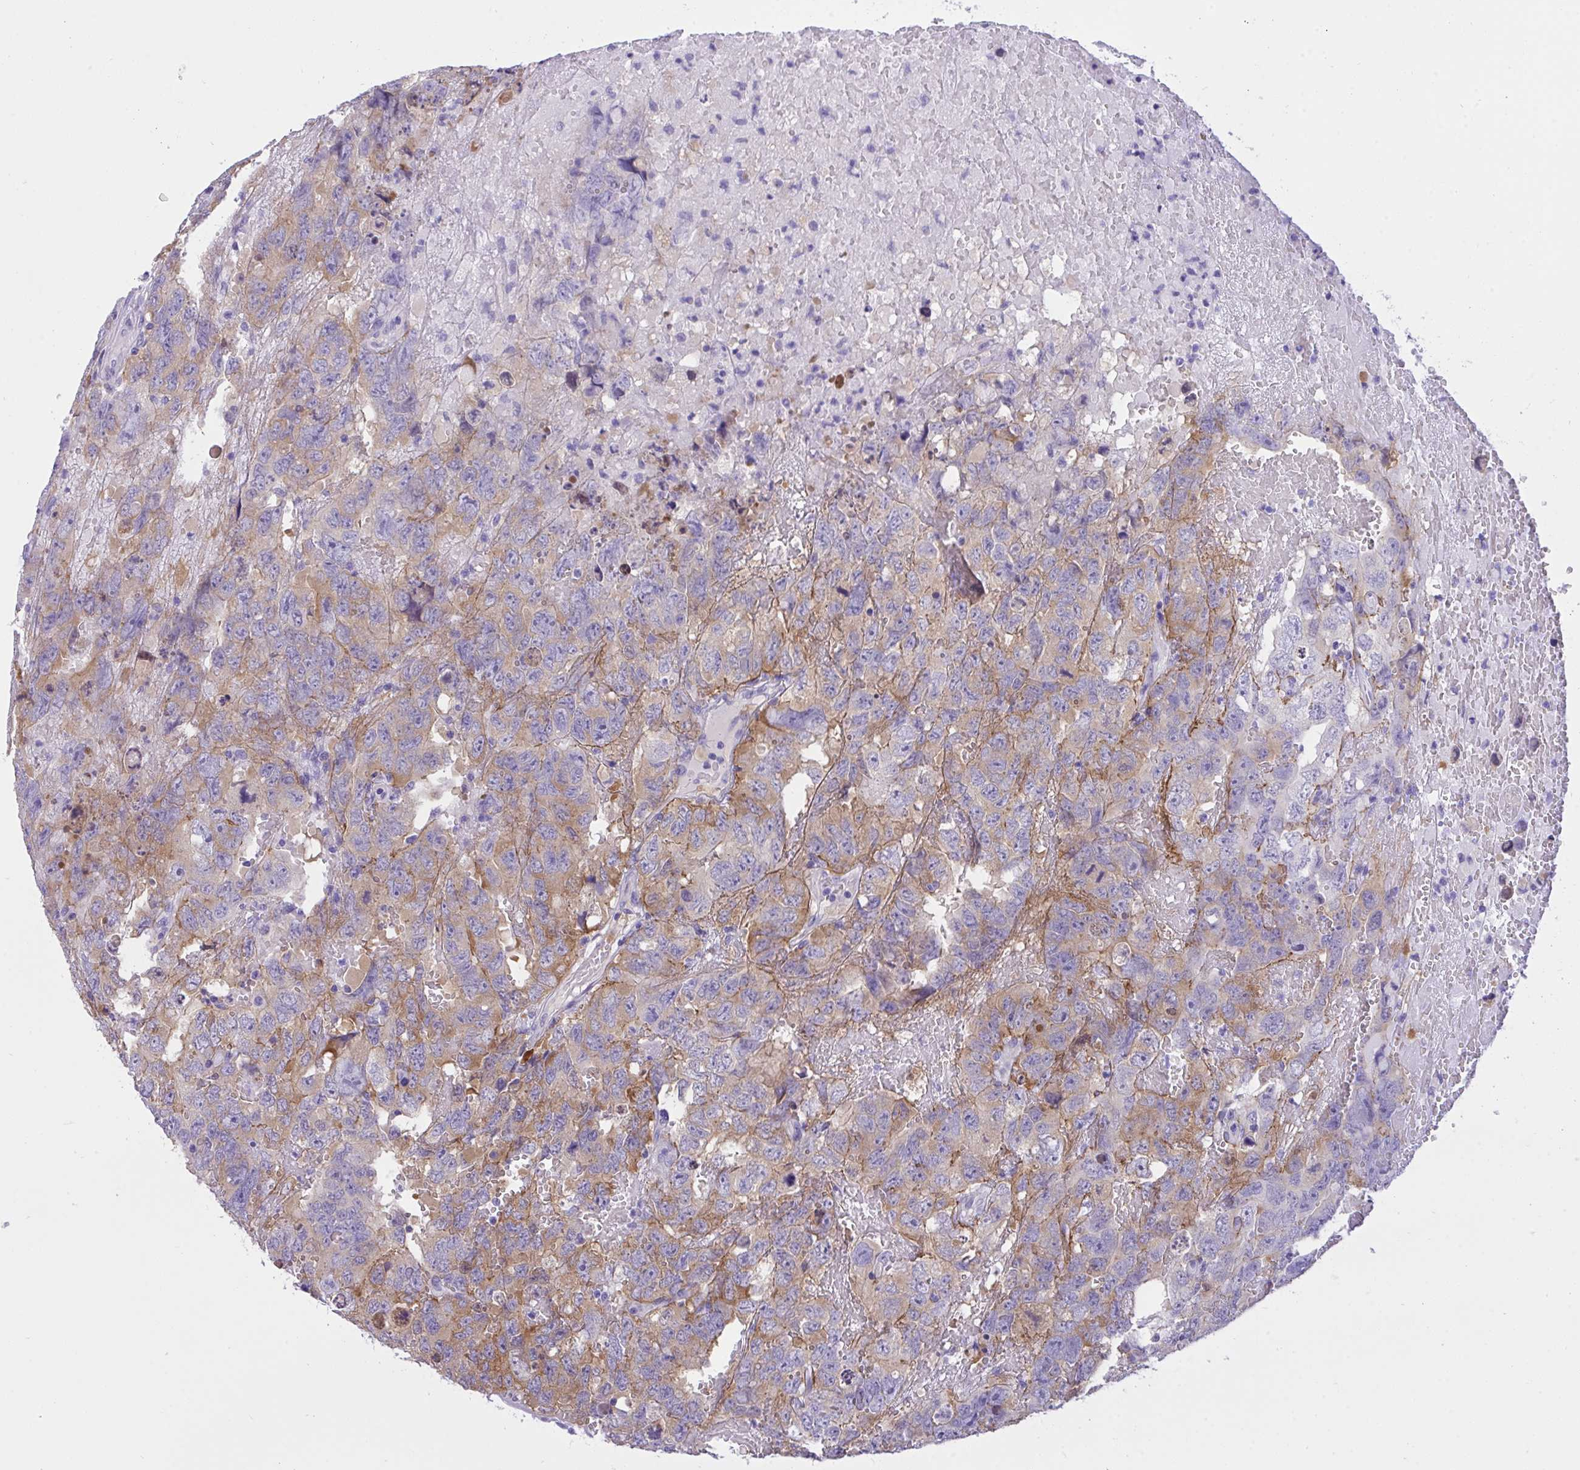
{"staining": {"intensity": "weak", "quantity": "25%-75%", "location": "cytoplasmic/membranous"}, "tissue": "testis cancer", "cell_type": "Tumor cells", "image_type": "cancer", "snomed": [{"axis": "morphology", "description": "Carcinoma, Embryonal, NOS"}, {"axis": "topography", "description": "Testis"}], "caption": "IHC photomicrograph of embryonal carcinoma (testis) stained for a protein (brown), which shows low levels of weak cytoplasmic/membranous expression in about 25%-75% of tumor cells.", "gene": "TLN2", "patient": {"sex": "male", "age": 45}}